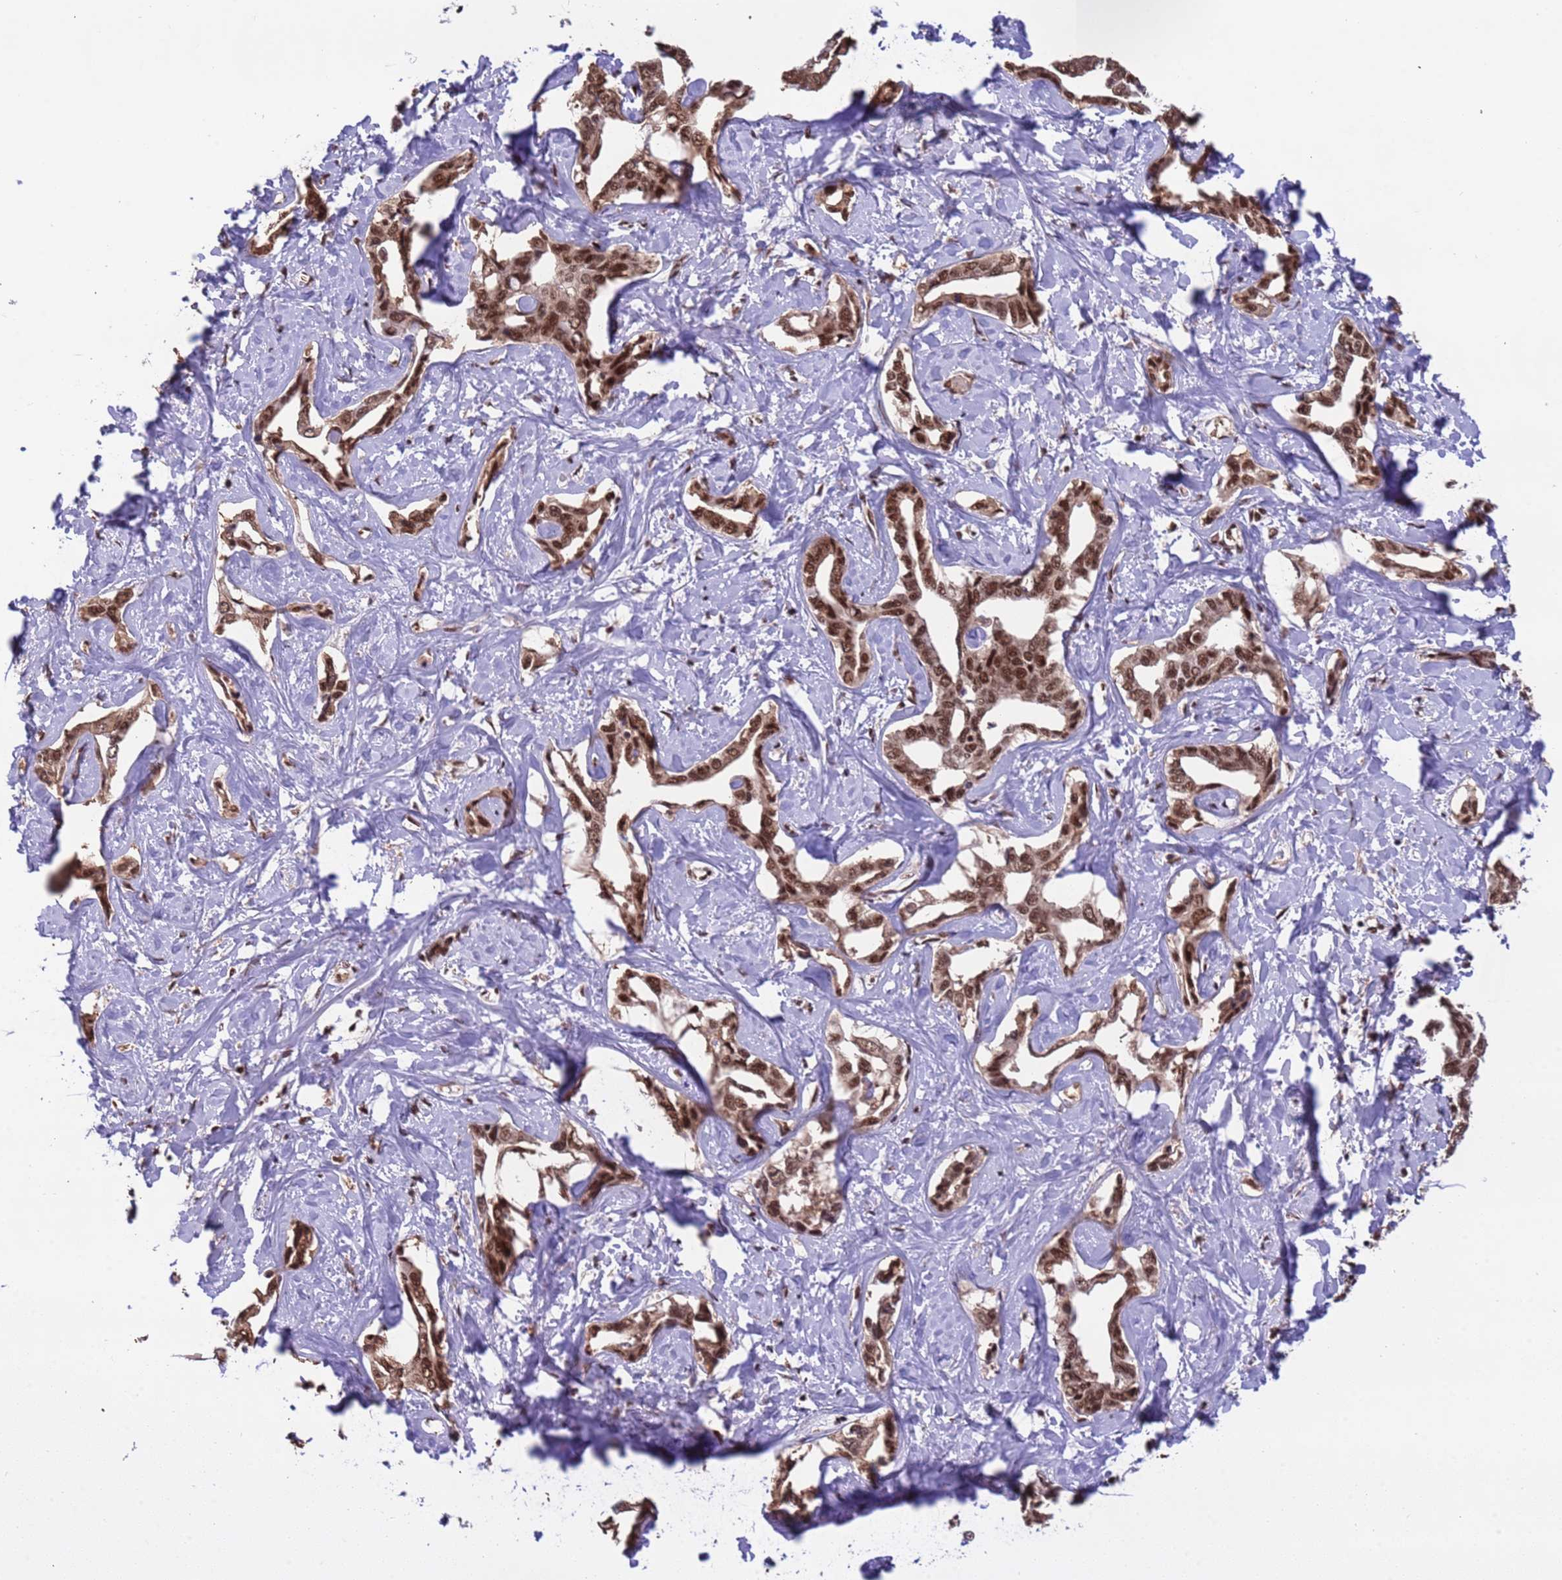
{"staining": {"intensity": "strong", "quantity": ">75%", "location": "nuclear"}, "tissue": "liver cancer", "cell_type": "Tumor cells", "image_type": "cancer", "snomed": [{"axis": "morphology", "description": "Cholangiocarcinoma"}, {"axis": "topography", "description": "Liver"}], "caption": "Tumor cells display strong nuclear expression in about >75% of cells in liver cancer.", "gene": "SRRT", "patient": {"sex": "male", "age": 59}}